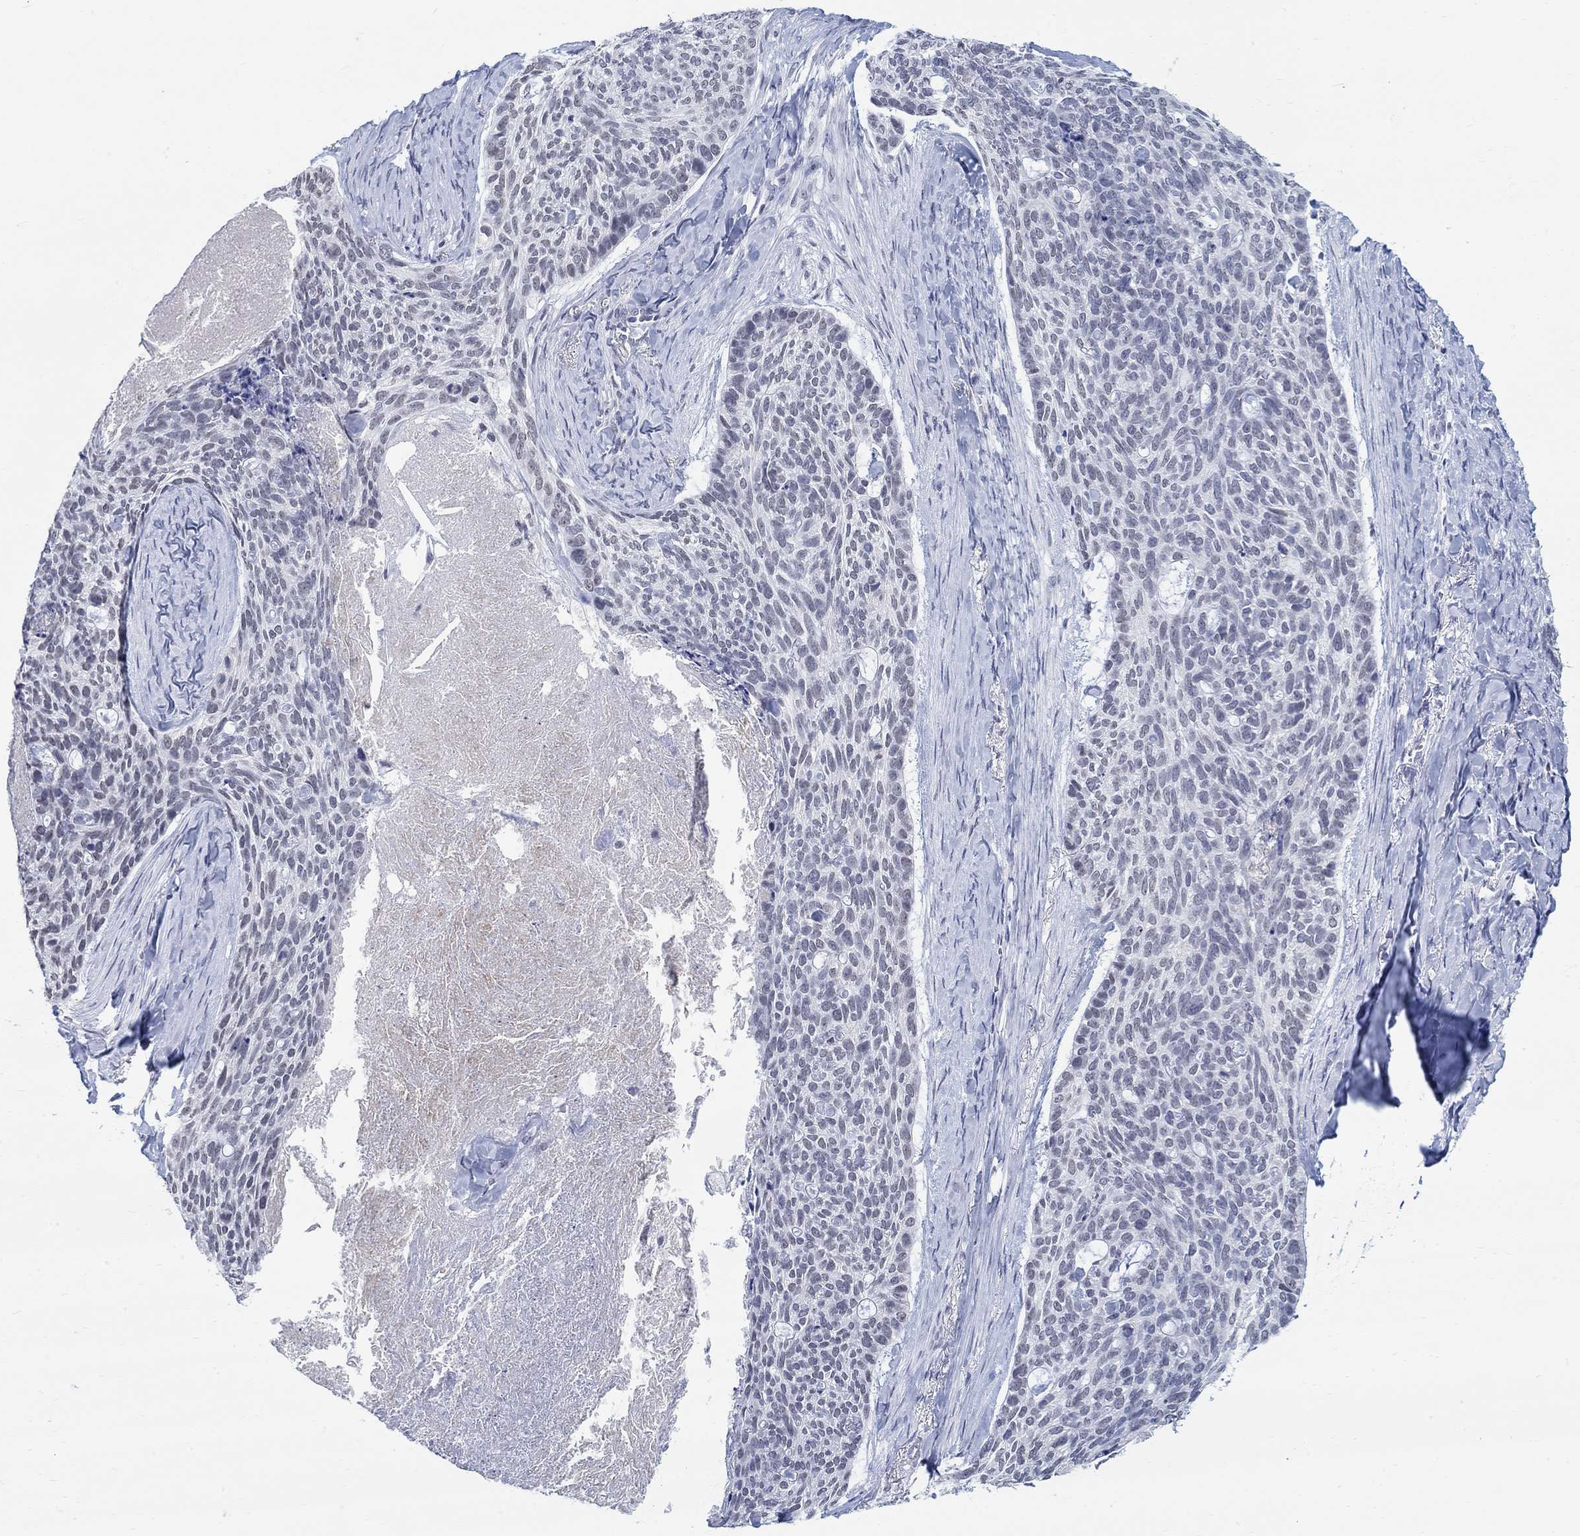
{"staining": {"intensity": "negative", "quantity": "none", "location": "none"}, "tissue": "skin cancer", "cell_type": "Tumor cells", "image_type": "cancer", "snomed": [{"axis": "morphology", "description": "Basal cell carcinoma"}, {"axis": "topography", "description": "Skin"}], "caption": "A histopathology image of skin cancer stained for a protein shows no brown staining in tumor cells. The staining was performed using DAB to visualize the protein expression in brown, while the nuclei were stained in blue with hematoxylin (Magnification: 20x).", "gene": "ANKS1B", "patient": {"sex": "female", "age": 69}}